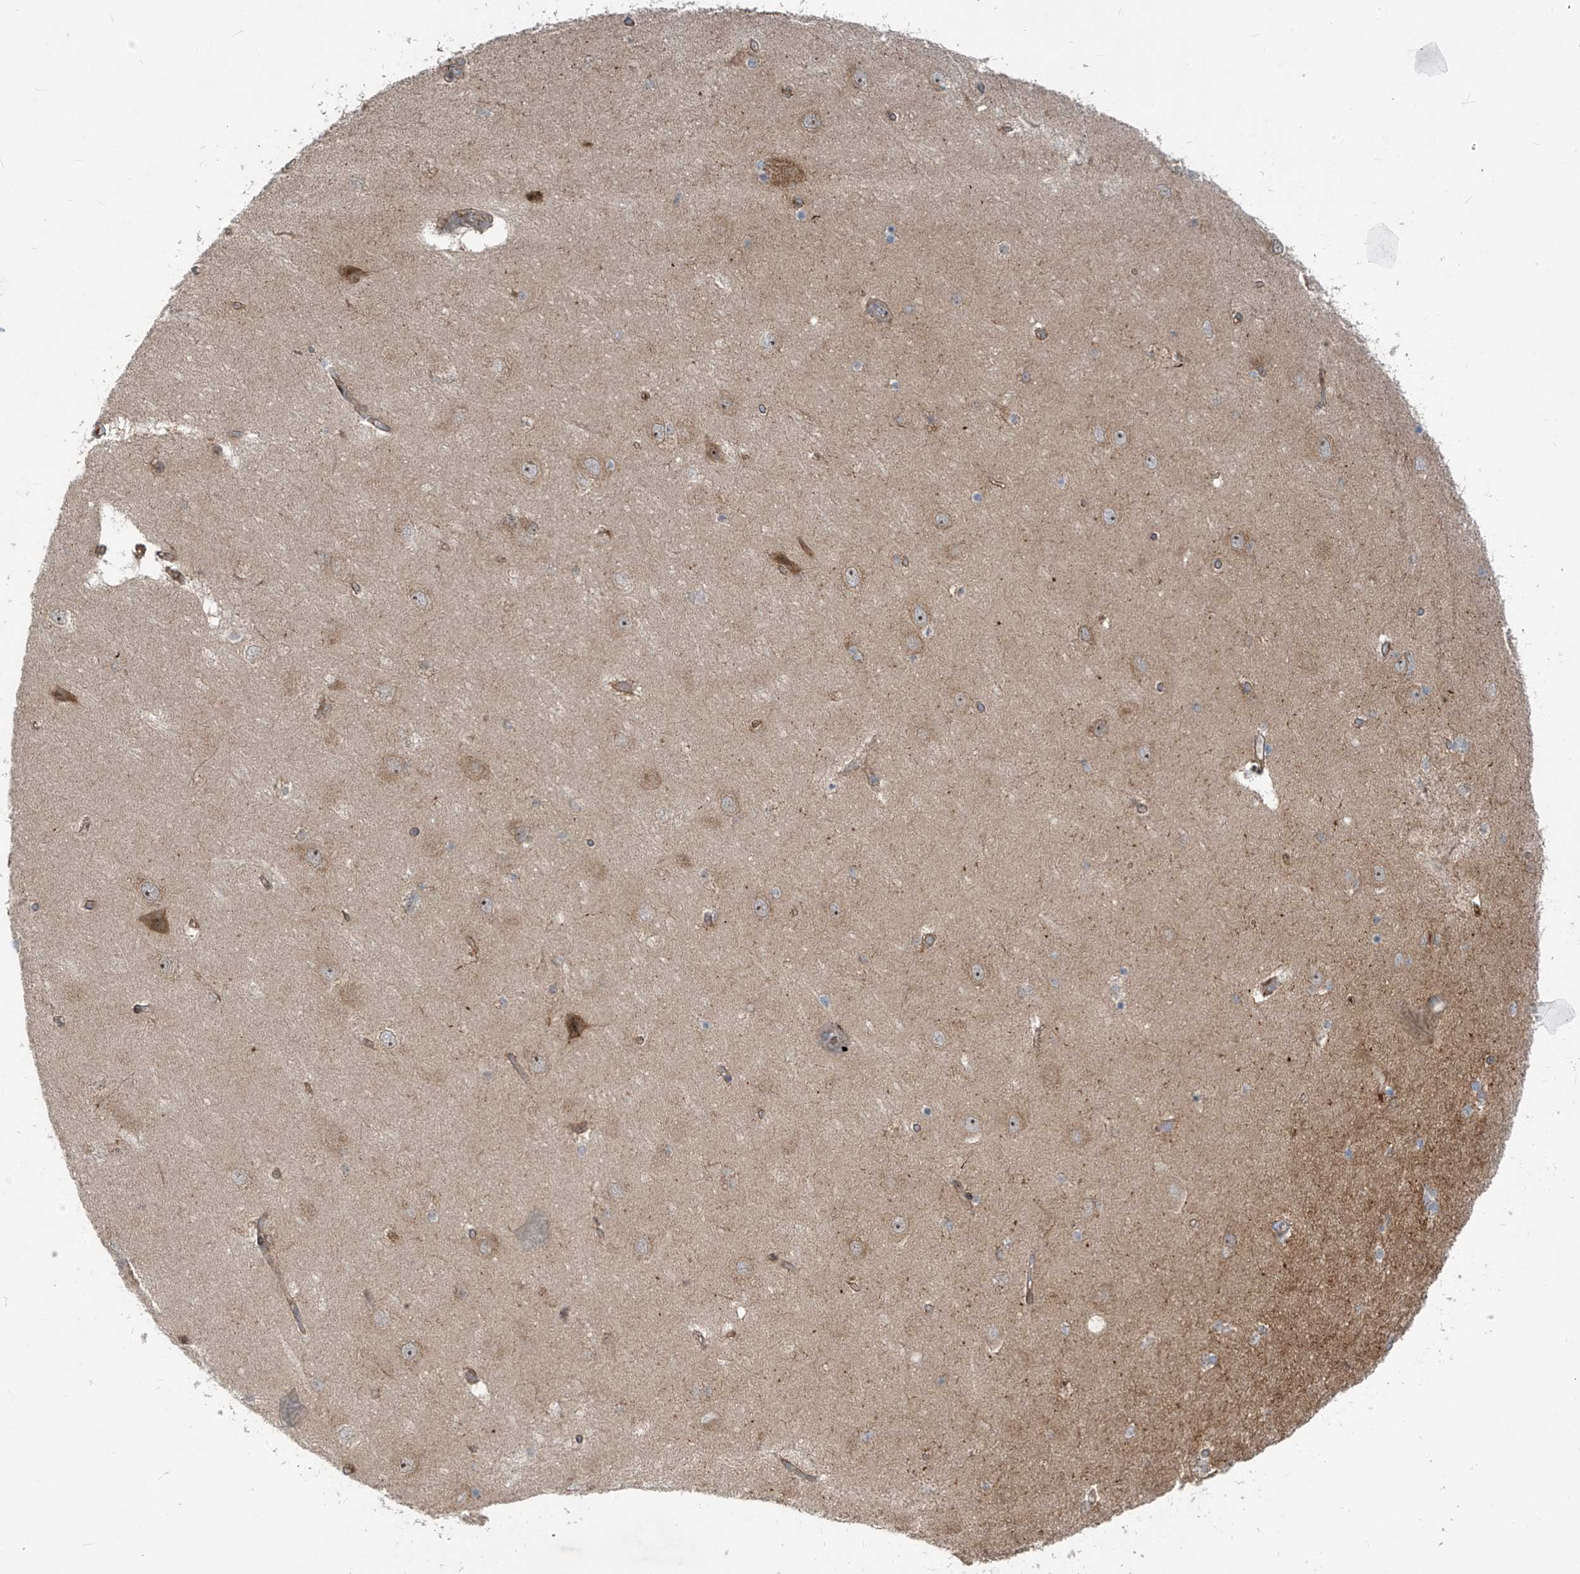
{"staining": {"intensity": "weak", "quantity": "<25%", "location": "cytoplasmic/membranous"}, "tissue": "hippocampus", "cell_type": "Glial cells", "image_type": "normal", "snomed": [{"axis": "morphology", "description": "Normal tissue, NOS"}, {"axis": "topography", "description": "Hippocampus"}], "caption": "Micrograph shows no significant protein staining in glial cells of normal hippocampus. The staining was performed using DAB to visualize the protein expression in brown, while the nuclei were stained in blue with hematoxylin (Magnification: 20x).", "gene": "KATNIP", "patient": {"sex": "female", "age": 54}}